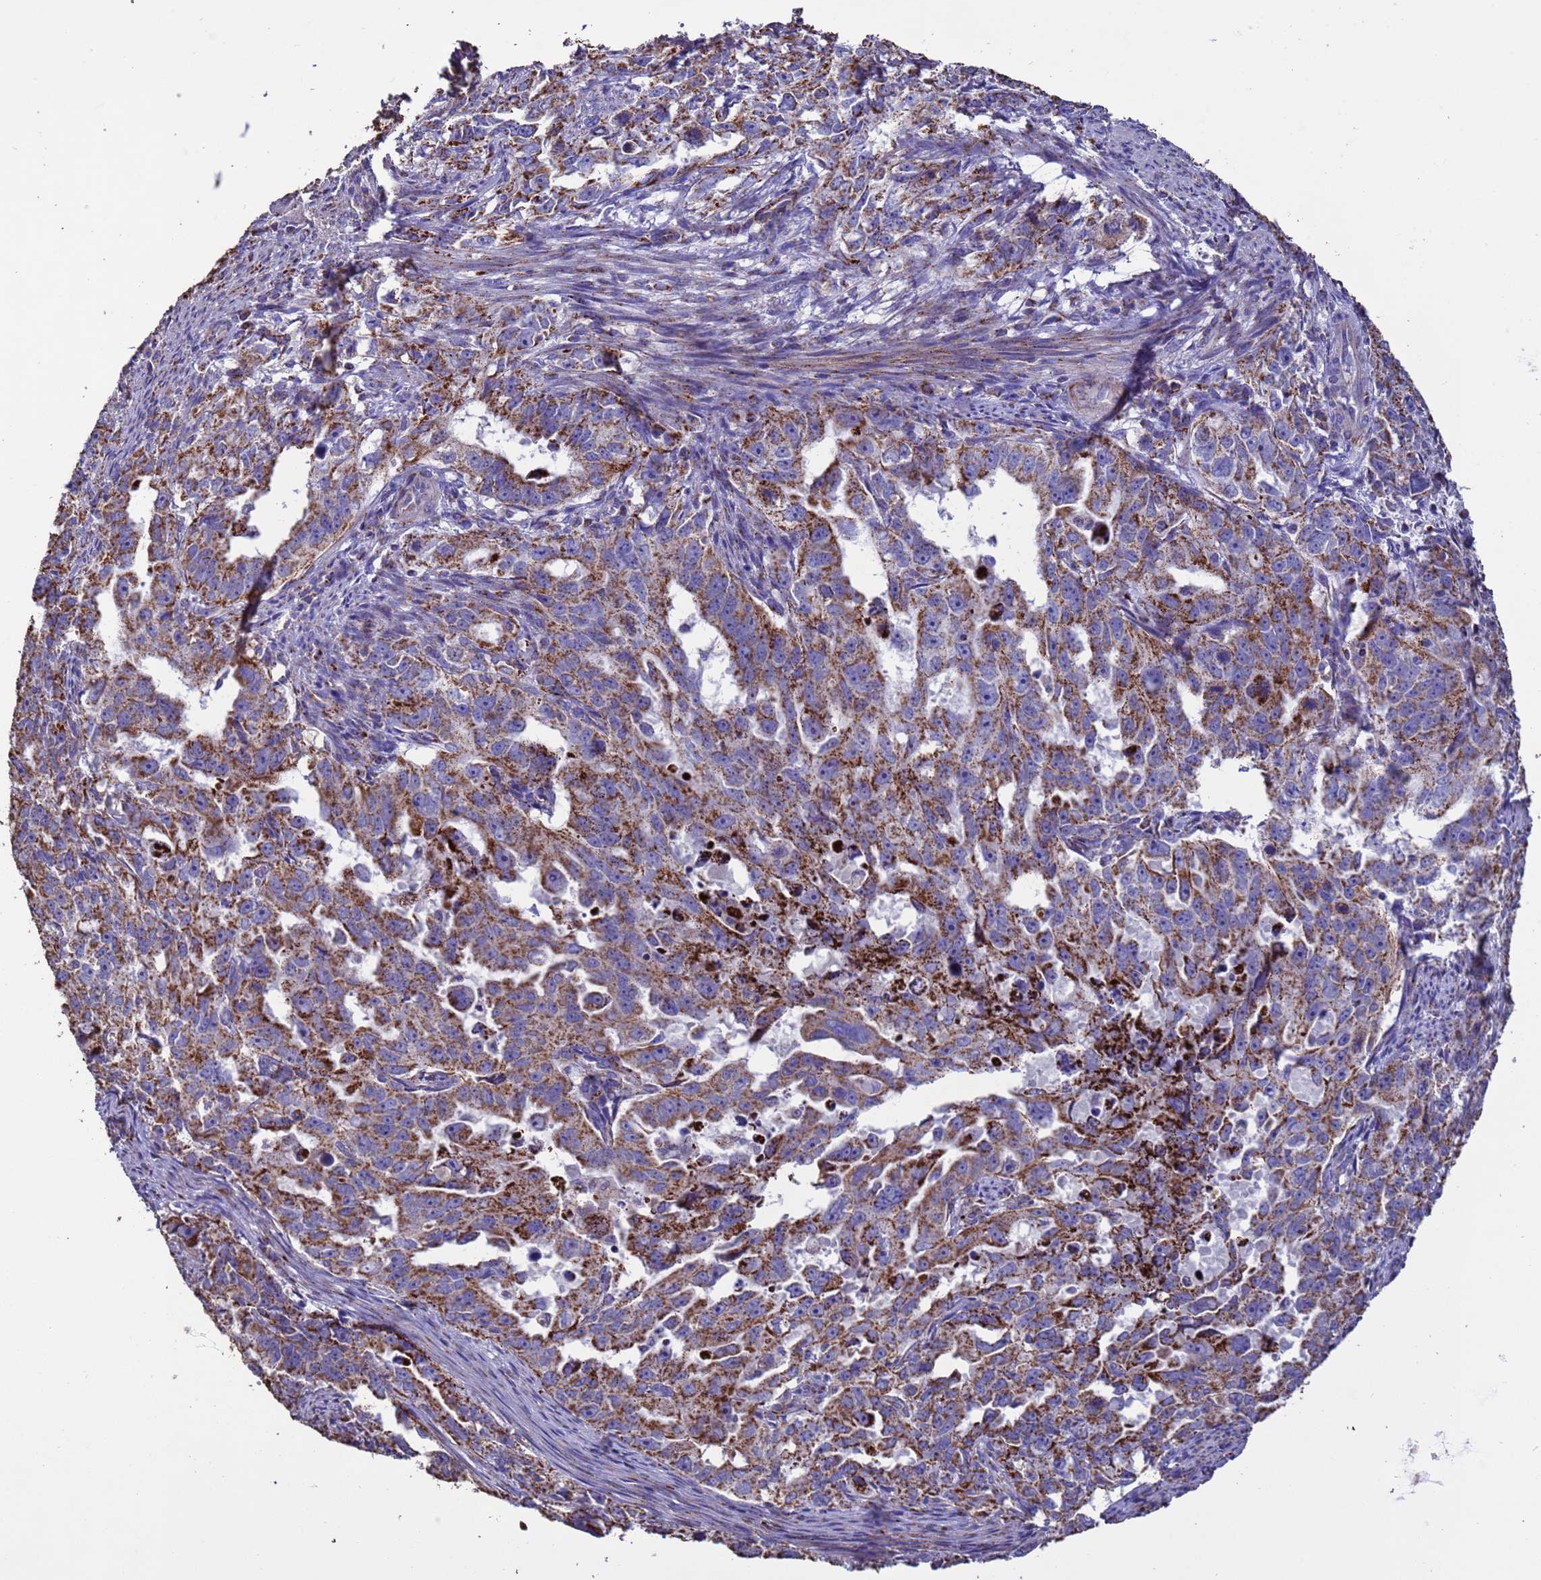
{"staining": {"intensity": "strong", "quantity": ">75%", "location": "cytoplasmic/membranous"}, "tissue": "endometrial cancer", "cell_type": "Tumor cells", "image_type": "cancer", "snomed": [{"axis": "morphology", "description": "Adenocarcinoma, NOS"}, {"axis": "topography", "description": "Endometrium"}], "caption": "Protein expression analysis of human endometrial adenocarcinoma reveals strong cytoplasmic/membranous expression in about >75% of tumor cells.", "gene": "ZNFX1", "patient": {"sex": "female", "age": 65}}